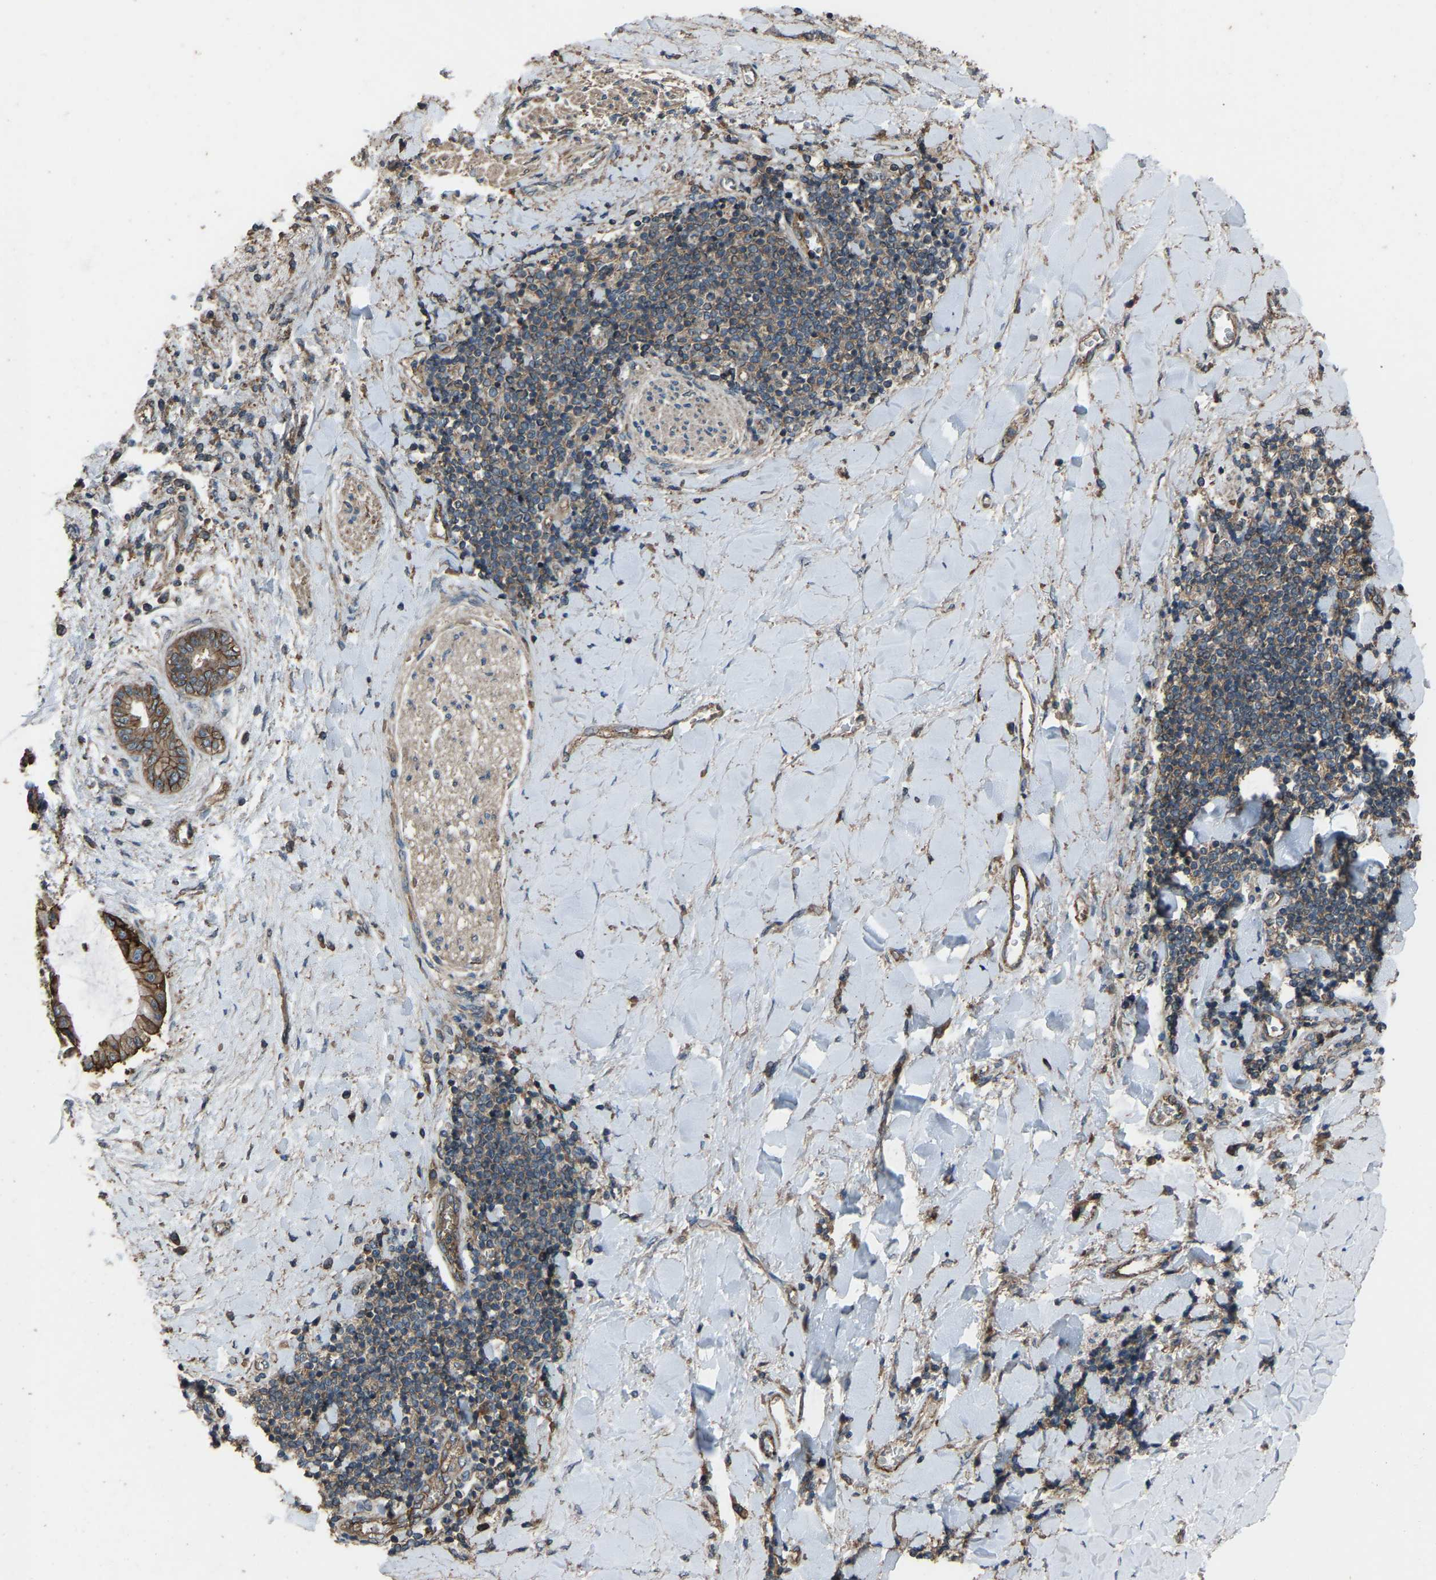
{"staining": {"intensity": "strong", "quantity": ">75%", "location": "cytoplasmic/membranous"}, "tissue": "liver cancer", "cell_type": "Tumor cells", "image_type": "cancer", "snomed": [{"axis": "morphology", "description": "Cholangiocarcinoma"}, {"axis": "topography", "description": "Liver"}], "caption": "Cholangiocarcinoma (liver) stained with IHC reveals strong cytoplasmic/membranous expression in approximately >75% of tumor cells. The staining is performed using DAB brown chromogen to label protein expression. The nuclei are counter-stained blue using hematoxylin.", "gene": "SLC4A2", "patient": {"sex": "male", "age": 50}}